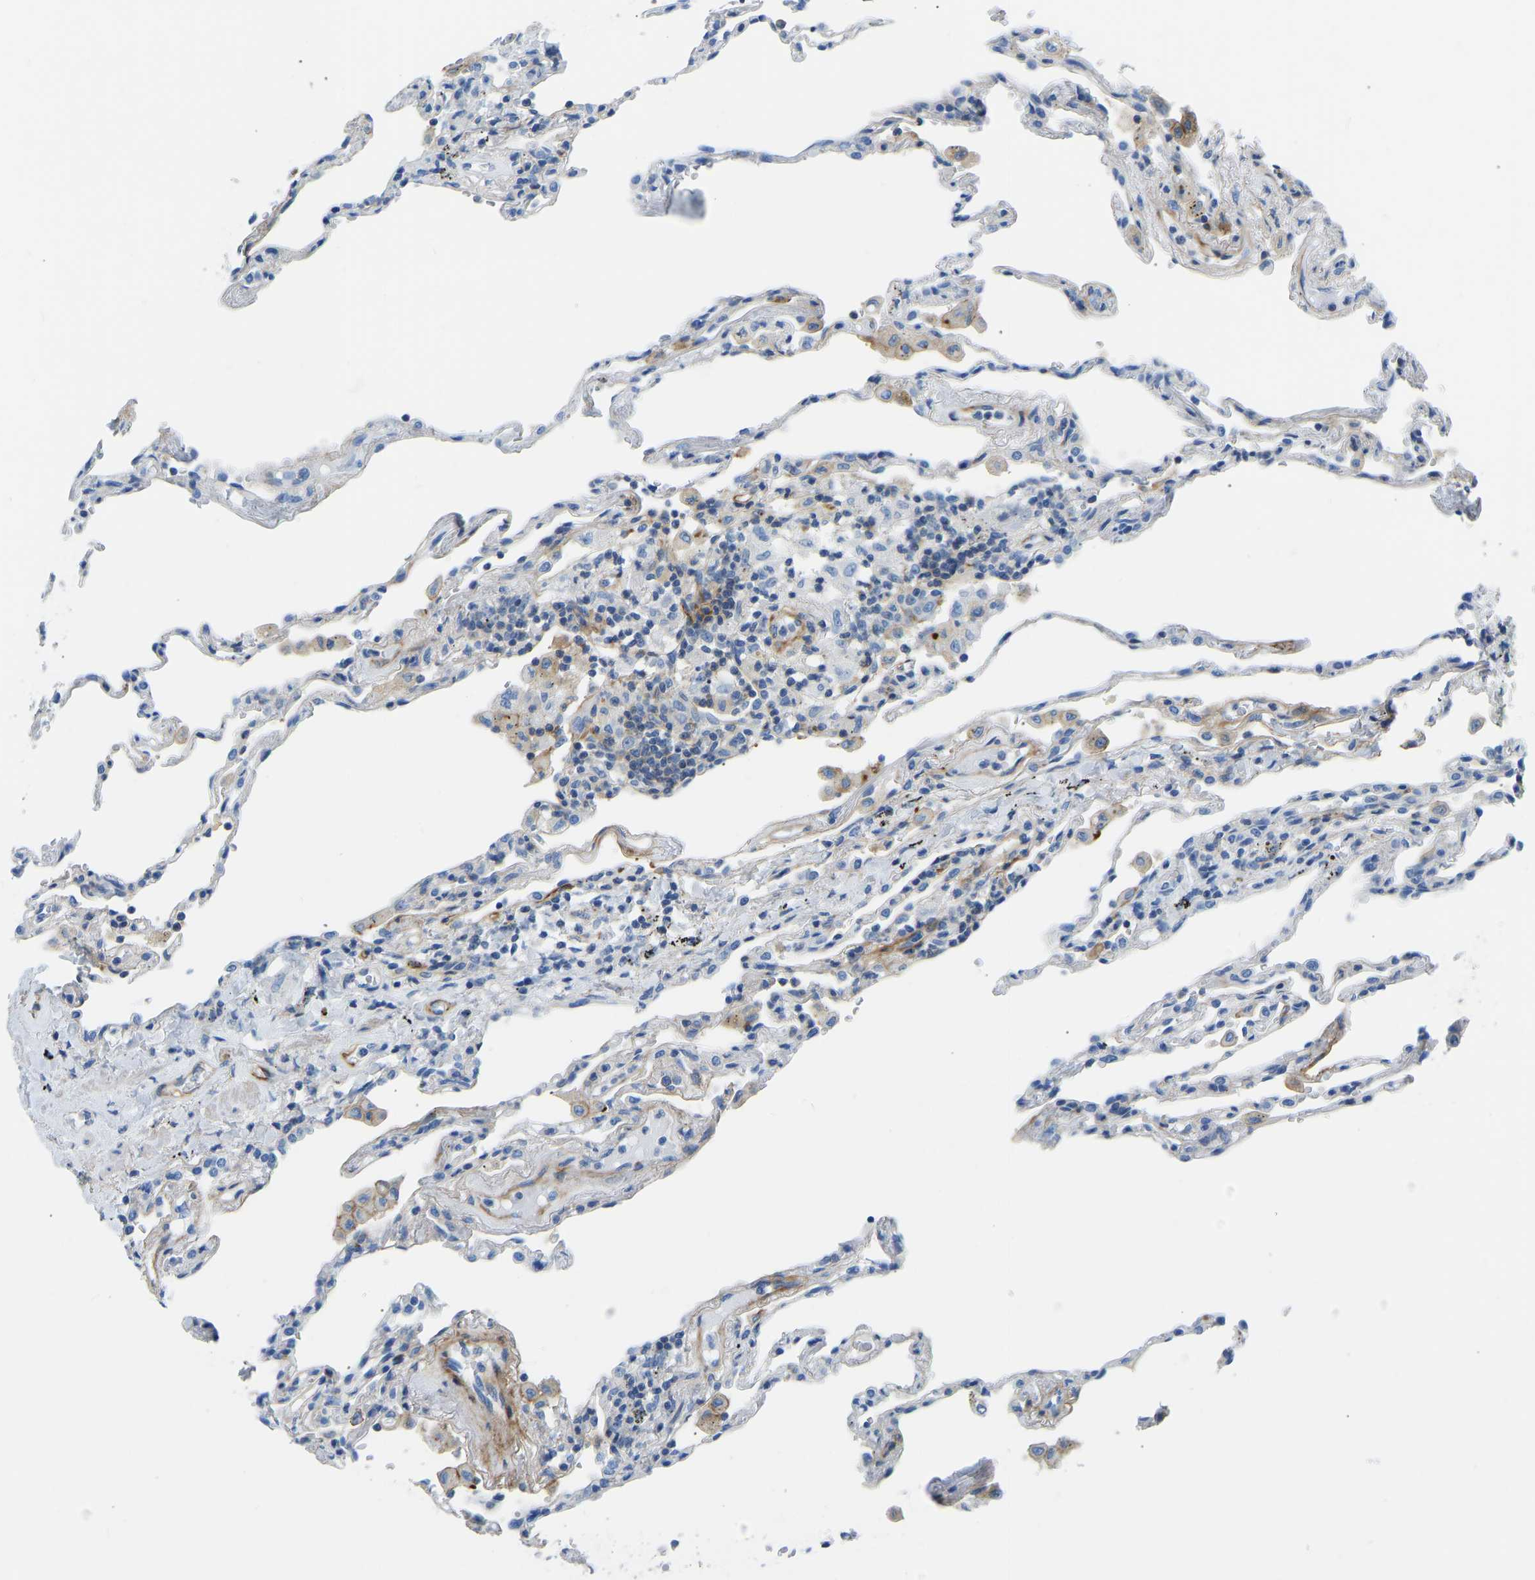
{"staining": {"intensity": "negative", "quantity": "none", "location": "none"}, "tissue": "lung", "cell_type": "Alveolar cells", "image_type": "normal", "snomed": [{"axis": "morphology", "description": "Normal tissue, NOS"}, {"axis": "topography", "description": "Lung"}], "caption": "Image shows no protein staining in alveolar cells of benign lung. (DAB immunohistochemistry (IHC) with hematoxylin counter stain).", "gene": "COL15A1", "patient": {"sex": "male", "age": 59}}